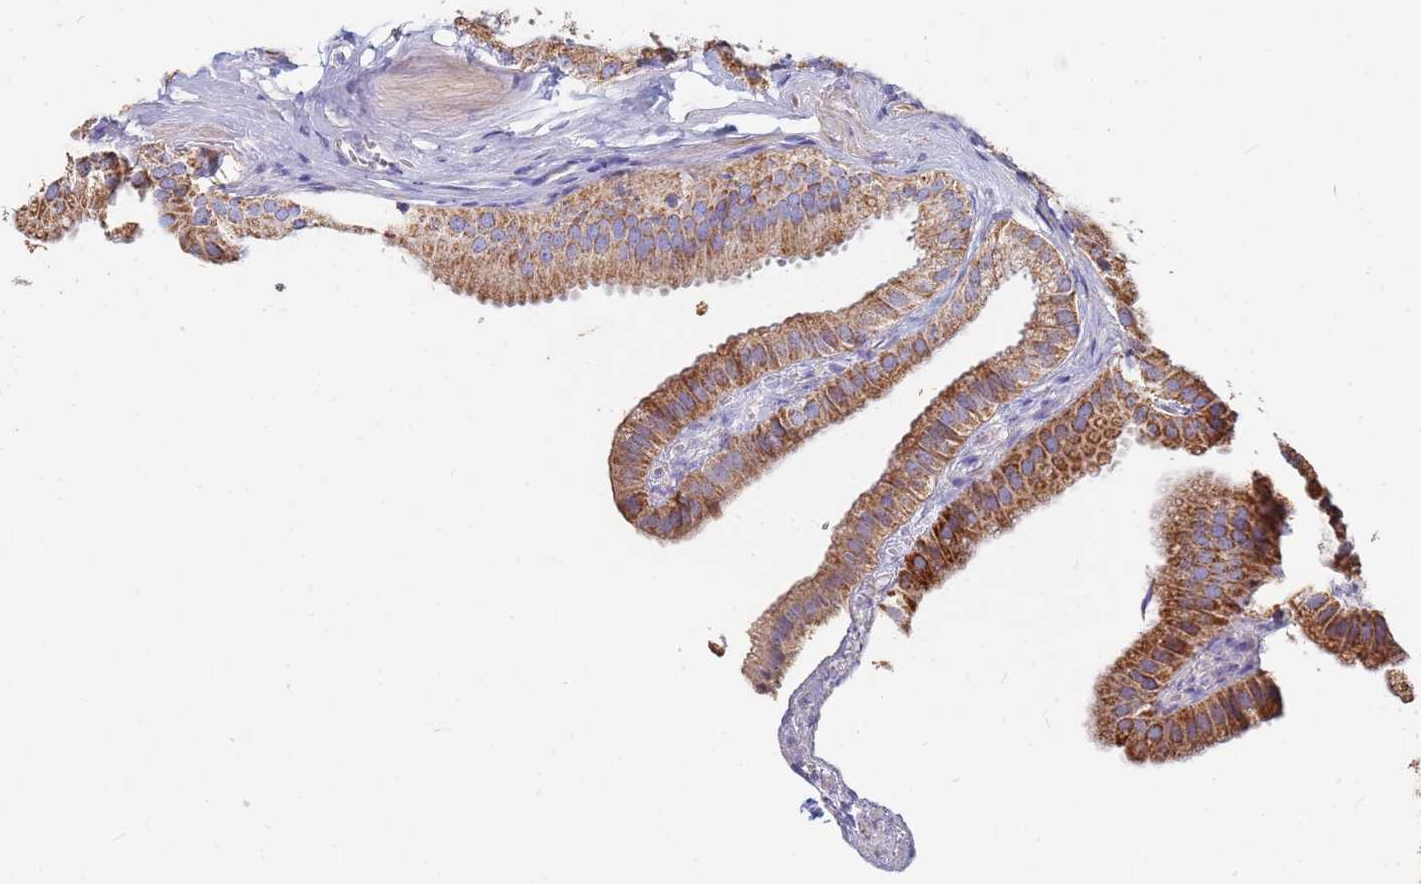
{"staining": {"intensity": "strong", "quantity": ">75%", "location": "cytoplasmic/membranous"}, "tissue": "gallbladder", "cell_type": "Glandular cells", "image_type": "normal", "snomed": [{"axis": "morphology", "description": "Normal tissue, NOS"}, {"axis": "topography", "description": "Gallbladder"}], "caption": "Glandular cells display high levels of strong cytoplasmic/membranous positivity in approximately >75% of cells in normal gallbladder.", "gene": "UQCRHL", "patient": {"sex": "female", "age": 61}}